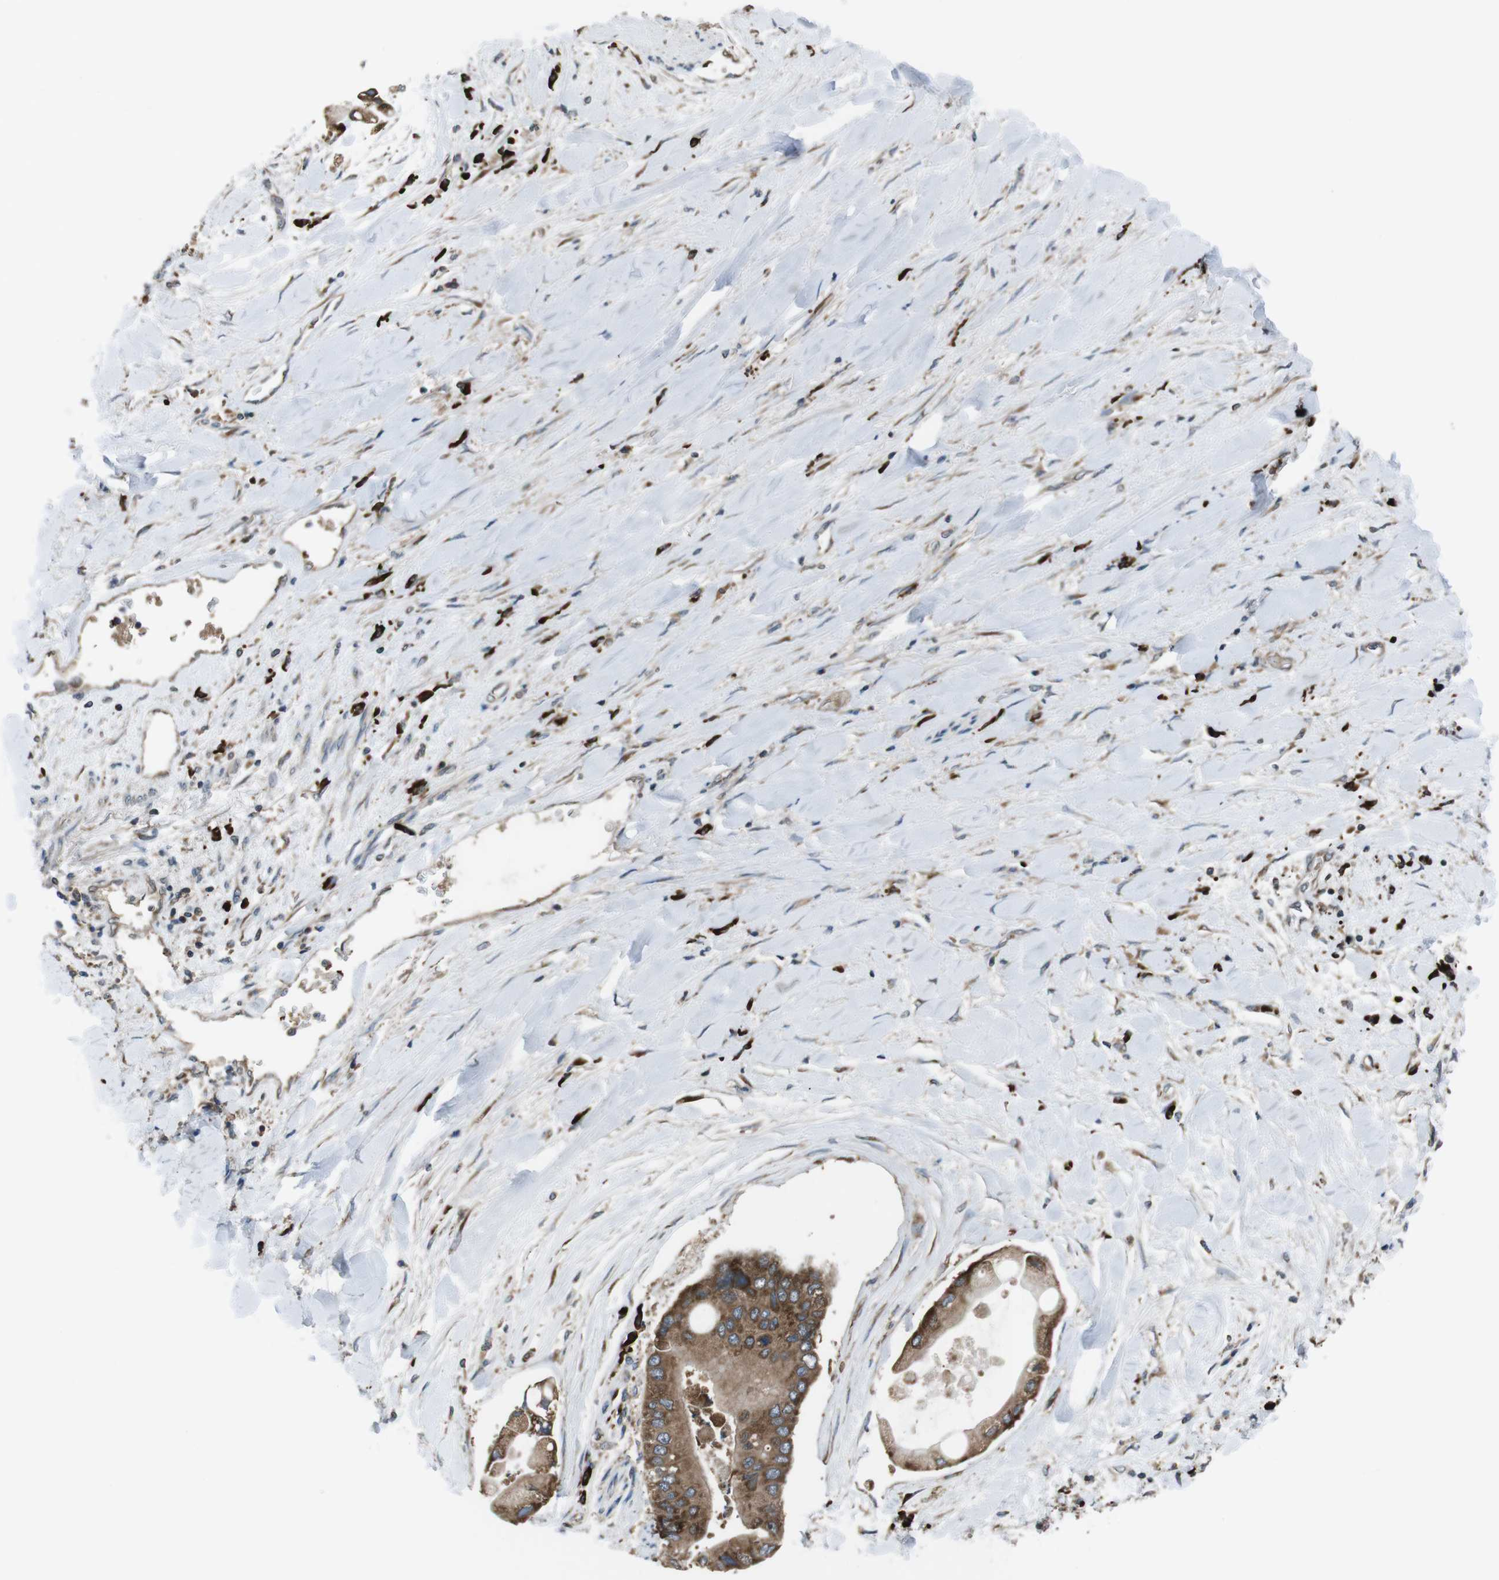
{"staining": {"intensity": "moderate", "quantity": ">75%", "location": "cytoplasmic/membranous"}, "tissue": "liver cancer", "cell_type": "Tumor cells", "image_type": "cancer", "snomed": [{"axis": "morphology", "description": "Cholangiocarcinoma"}, {"axis": "topography", "description": "Liver"}], "caption": "An image of liver cancer stained for a protein displays moderate cytoplasmic/membranous brown staining in tumor cells.", "gene": "SSR3", "patient": {"sex": "male", "age": 50}}